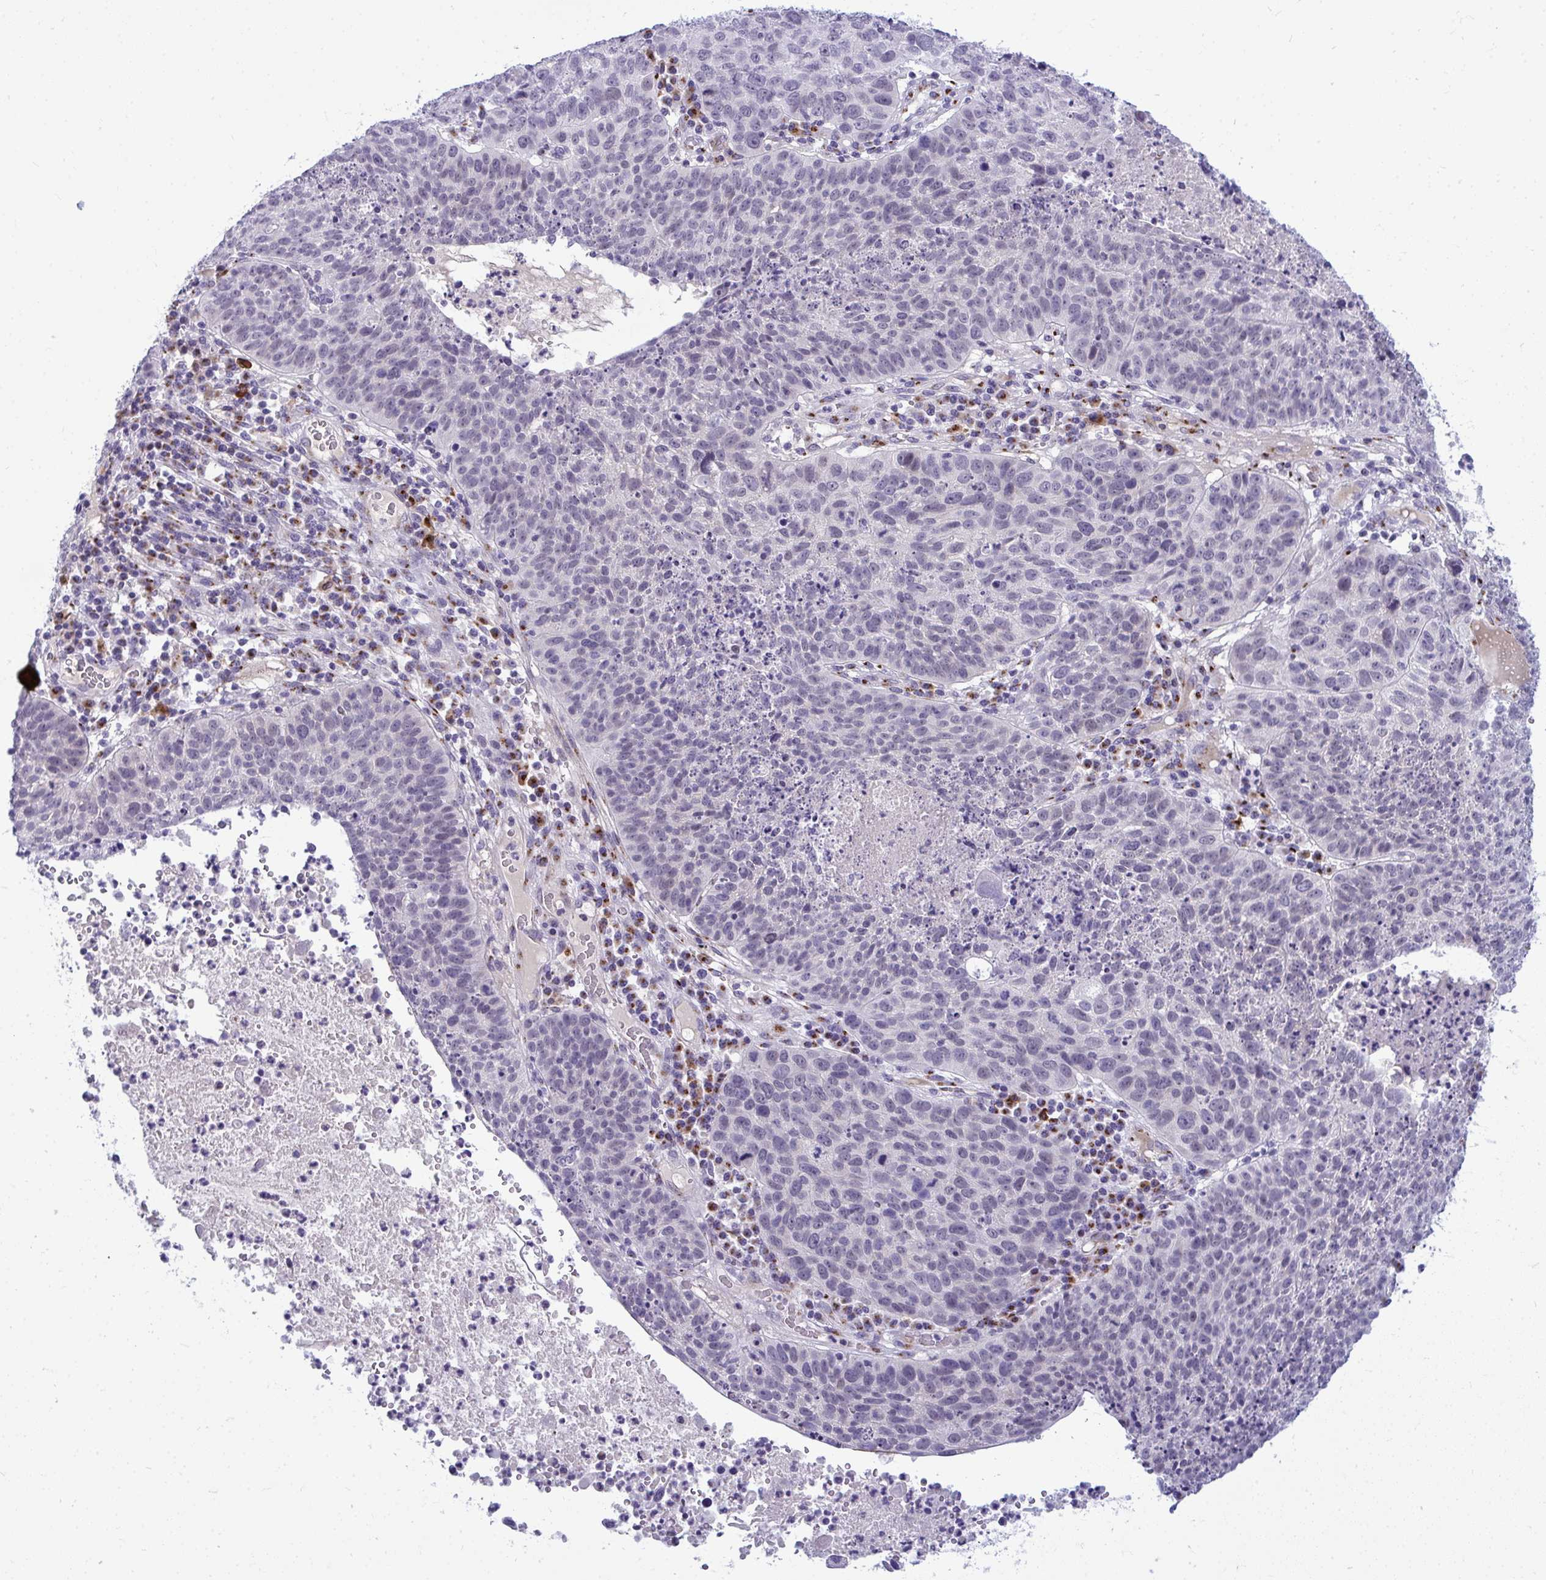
{"staining": {"intensity": "moderate", "quantity": "<25%", "location": "cytoplasmic/membranous"}, "tissue": "lung cancer", "cell_type": "Tumor cells", "image_type": "cancer", "snomed": [{"axis": "morphology", "description": "Squamous cell carcinoma, NOS"}, {"axis": "topography", "description": "Lung"}], "caption": "Moderate cytoplasmic/membranous expression is identified in approximately <25% of tumor cells in lung cancer.", "gene": "DTX4", "patient": {"sex": "male", "age": 63}}